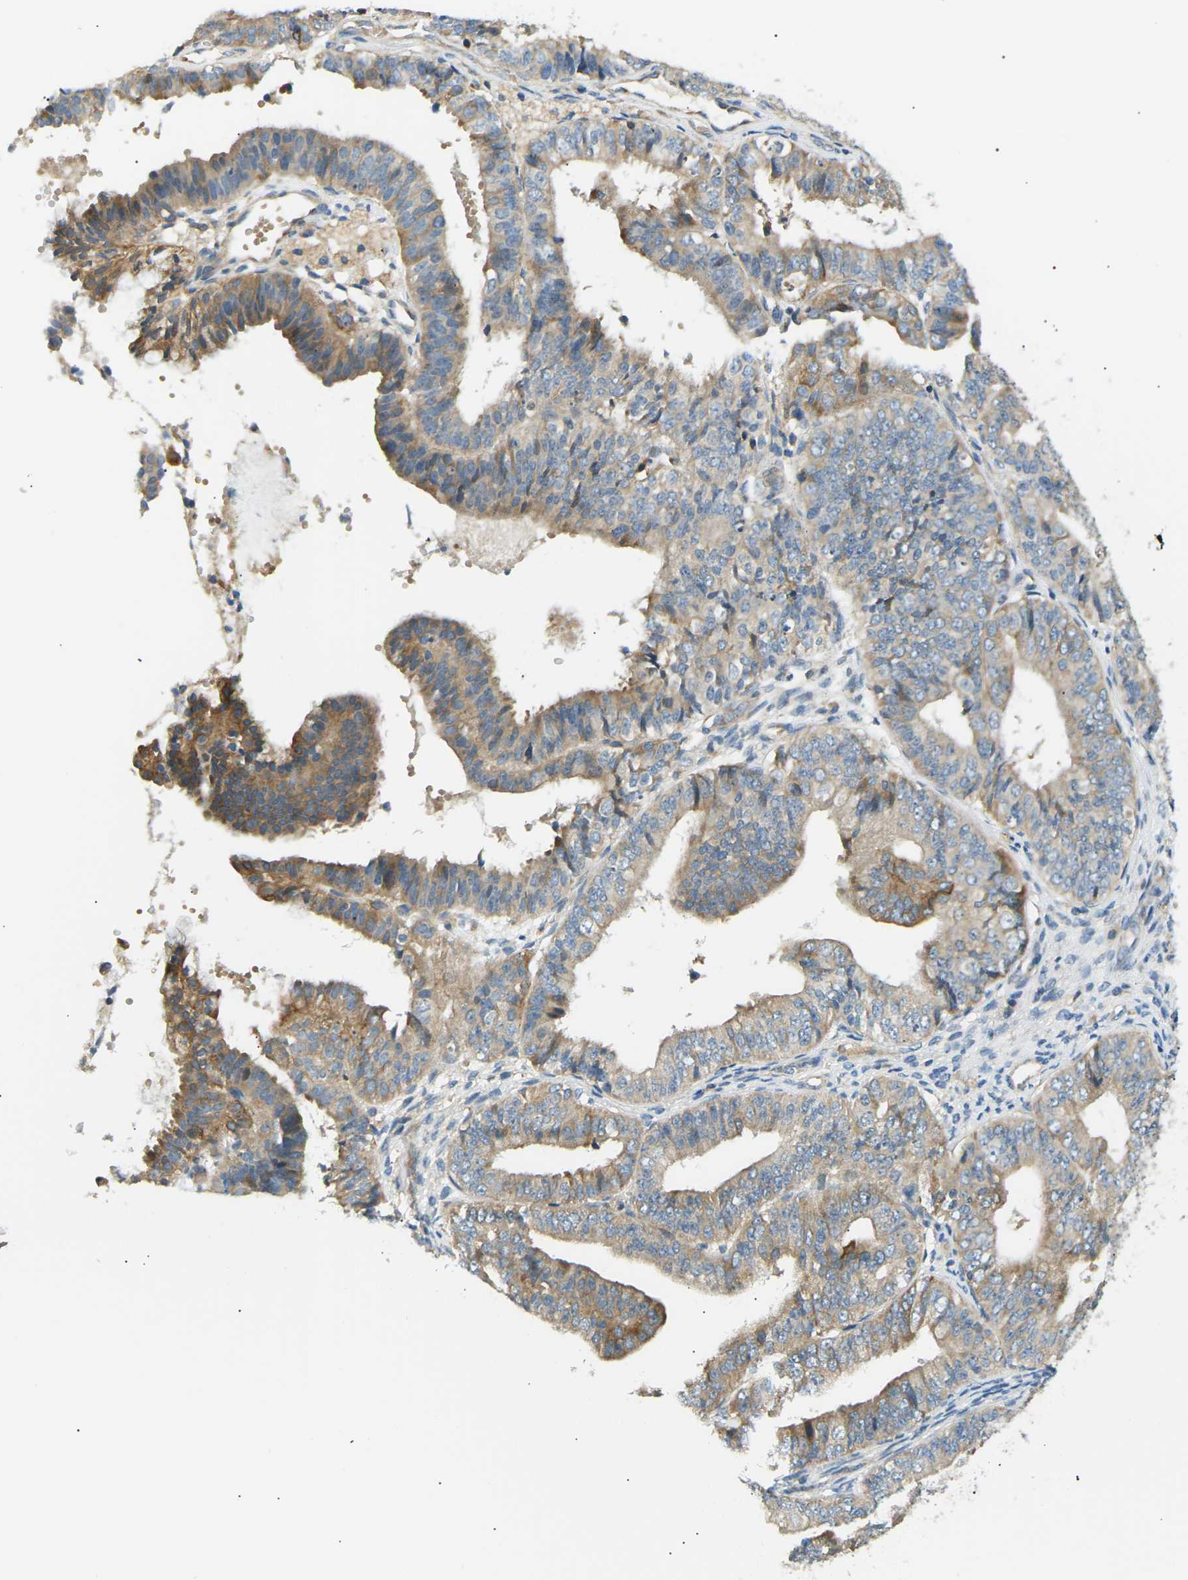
{"staining": {"intensity": "moderate", "quantity": ">75%", "location": "cytoplasmic/membranous"}, "tissue": "endometrial cancer", "cell_type": "Tumor cells", "image_type": "cancer", "snomed": [{"axis": "morphology", "description": "Adenocarcinoma, NOS"}, {"axis": "topography", "description": "Endometrium"}], "caption": "DAB immunohistochemical staining of endometrial cancer demonstrates moderate cytoplasmic/membranous protein staining in approximately >75% of tumor cells.", "gene": "TBC1D8", "patient": {"sex": "female", "age": 63}}